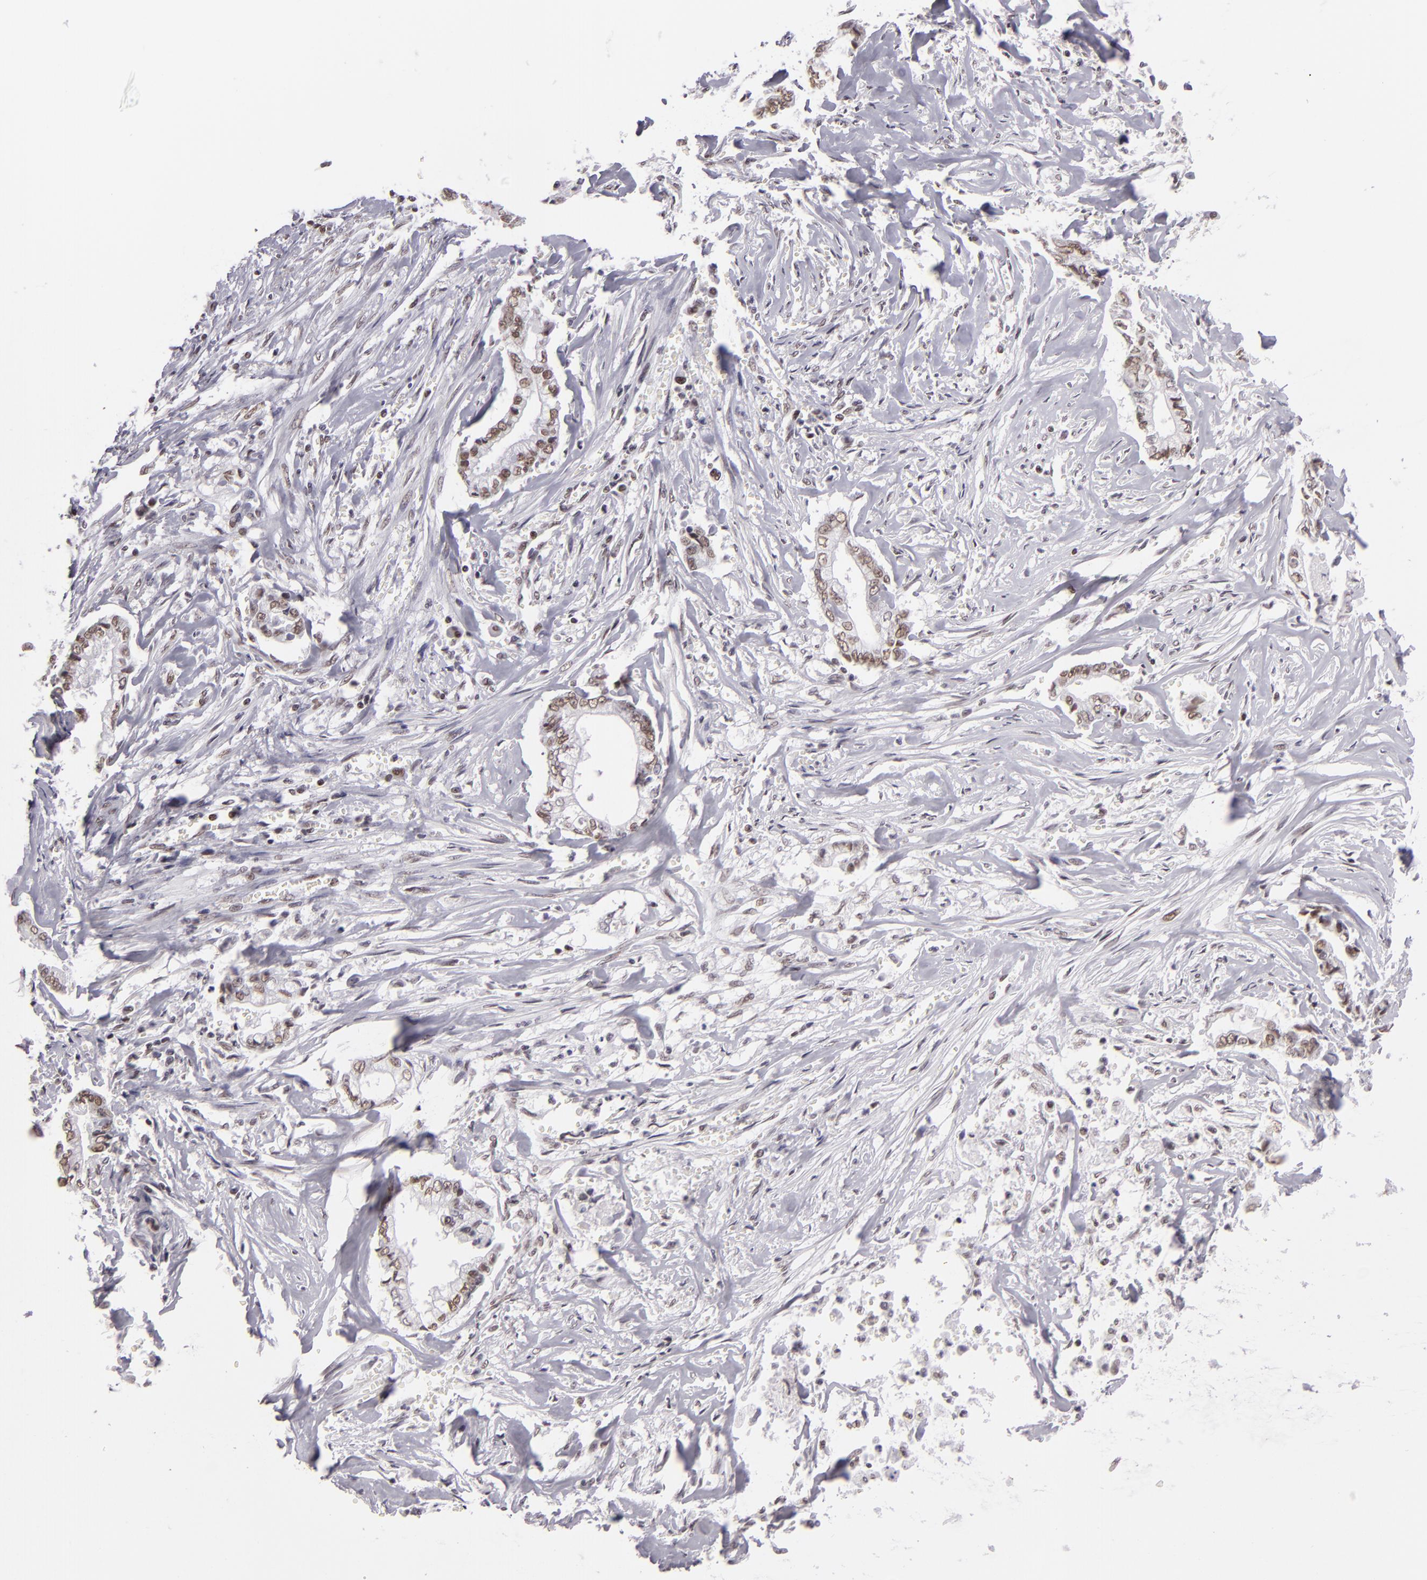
{"staining": {"intensity": "moderate", "quantity": ">75%", "location": "nuclear"}, "tissue": "liver cancer", "cell_type": "Tumor cells", "image_type": "cancer", "snomed": [{"axis": "morphology", "description": "Cholangiocarcinoma"}, {"axis": "topography", "description": "Liver"}], "caption": "Immunohistochemistry (IHC) photomicrograph of human liver cancer (cholangiocarcinoma) stained for a protein (brown), which exhibits medium levels of moderate nuclear expression in about >75% of tumor cells.", "gene": "BRD8", "patient": {"sex": "male", "age": 57}}